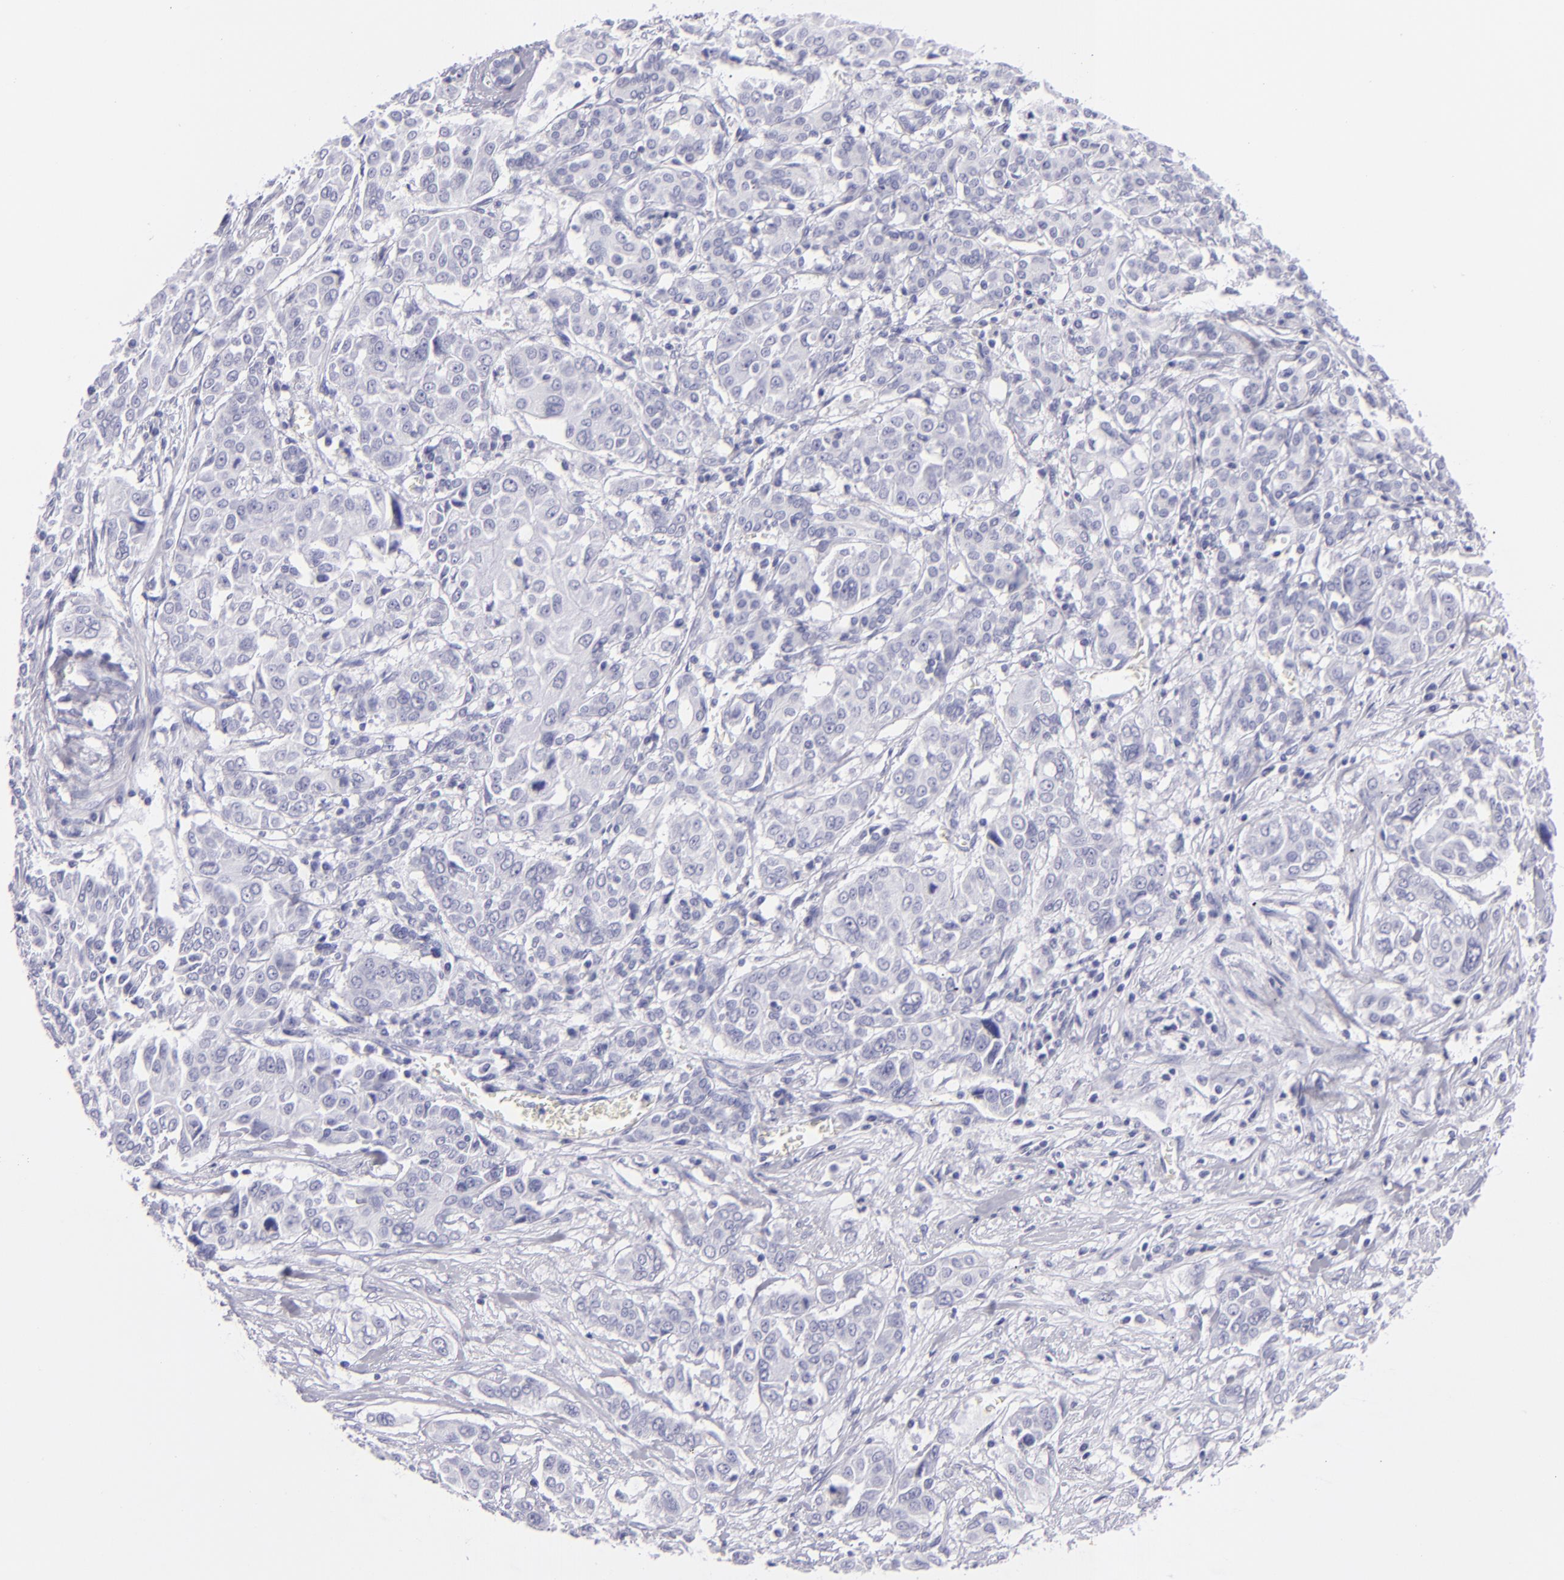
{"staining": {"intensity": "negative", "quantity": "none", "location": "none"}, "tissue": "pancreatic cancer", "cell_type": "Tumor cells", "image_type": "cancer", "snomed": [{"axis": "morphology", "description": "Adenocarcinoma, NOS"}, {"axis": "topography", "description": "Pancreas"}], "caption": "The immunohistochemistry photomicrograph has no significant staining in tumor cells of pancreatic cancer (adenocarcinoma) tissue.", "gene": "PVALB", "patient": {"sex": "female", "age": 52}}